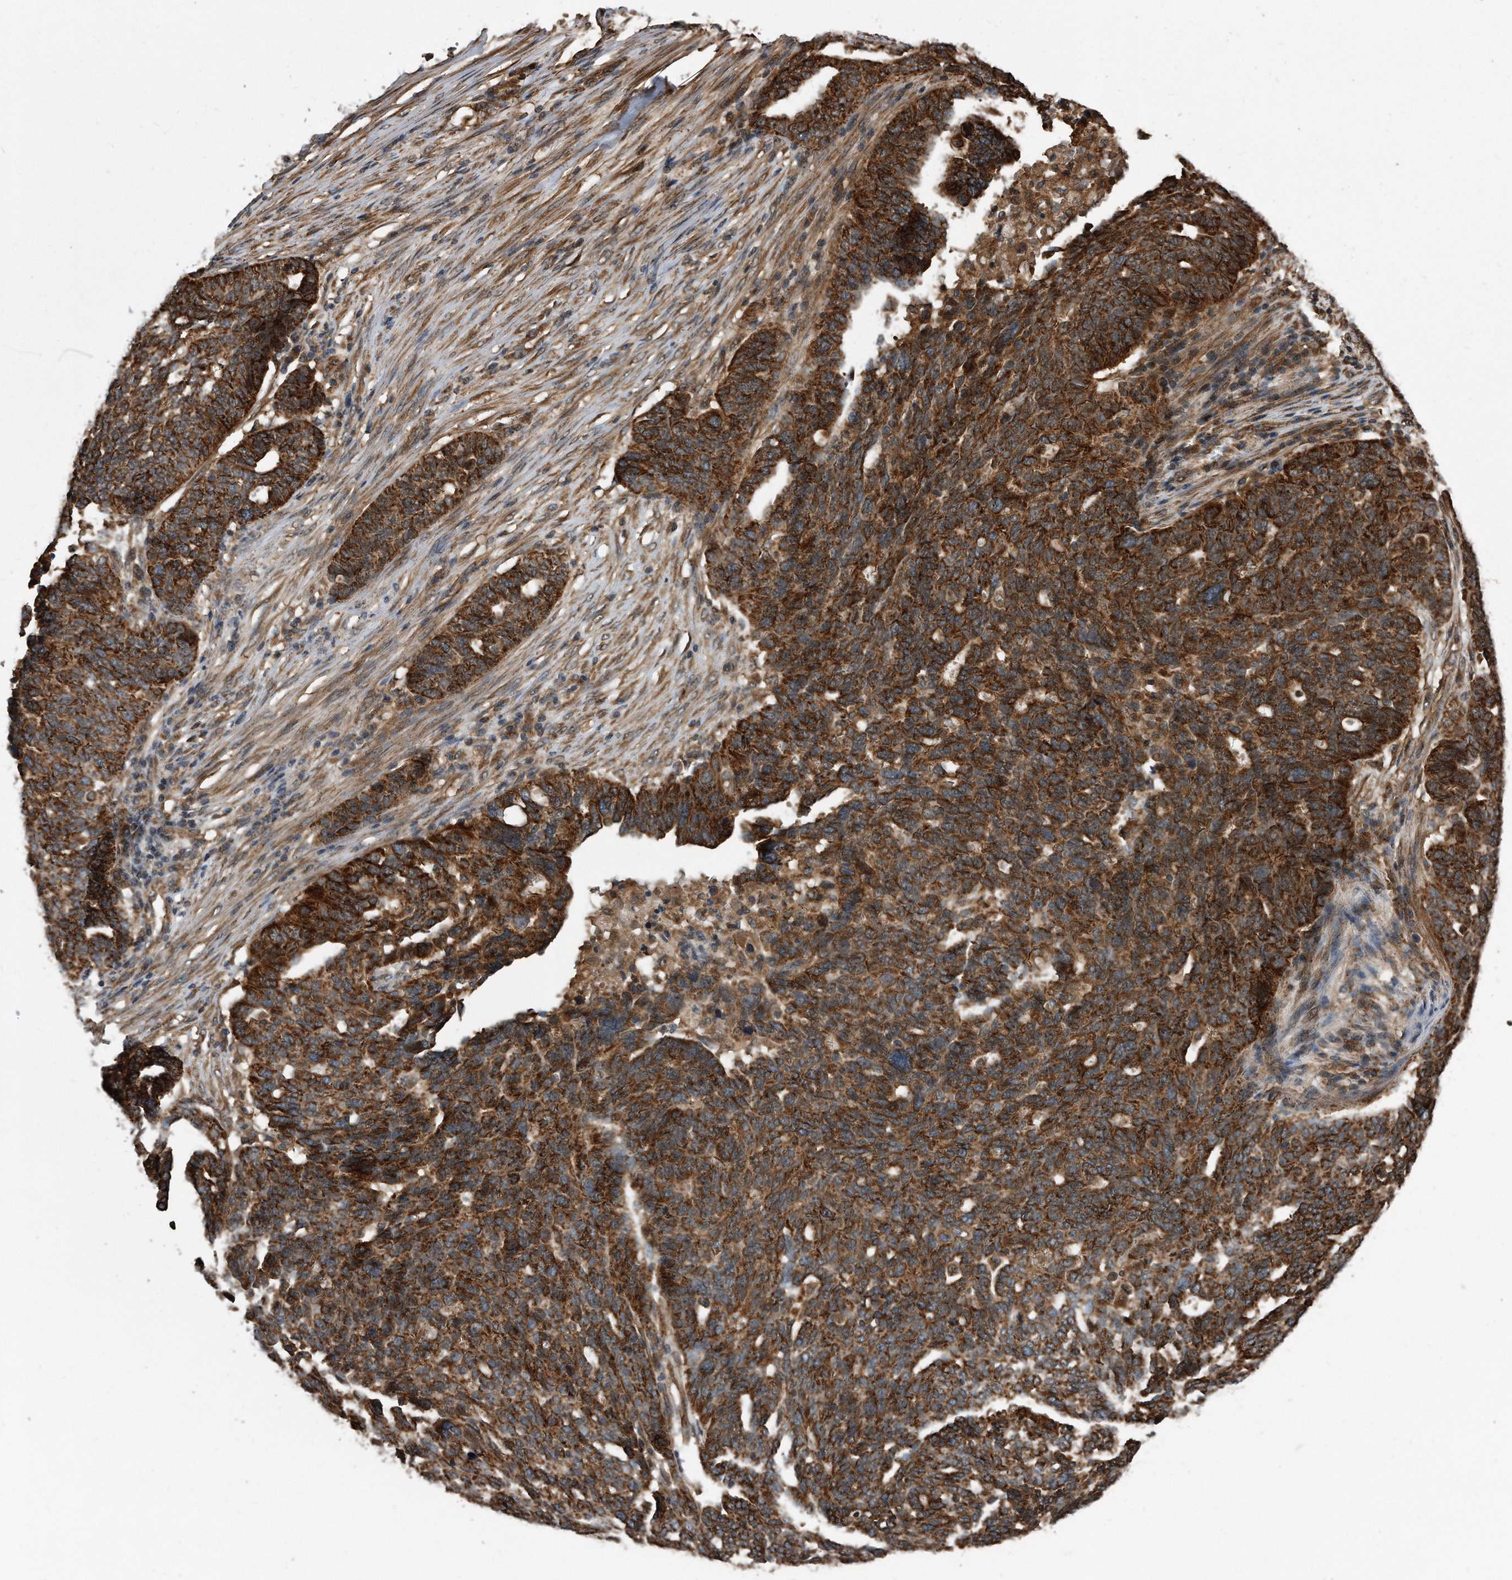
{"staining": {"intensity": "strong", "quantity": ">75%", "location": "cytoplasmic/membranous"}, "tissue": "ovarian cancer", "cell_type": "Tumor cells", "image_type": "cancer", "snomed": [{"axis": "morphology", "description": "Cystadenocarcinoma, serous, NOS"}, {"axis": "topography", "description": "Ovary"}], "caption": "Immunohistochemistry (IHC) histopathology image of human serous cystadenocarcinoma (ovarian) stained for a protein (brown), which shows high levels of strong cytoplasmic/membranous expression in approximately >75% of tumor cells.", "gene": "FAM136A", "patient": {"sex": "female", "age": 59}}